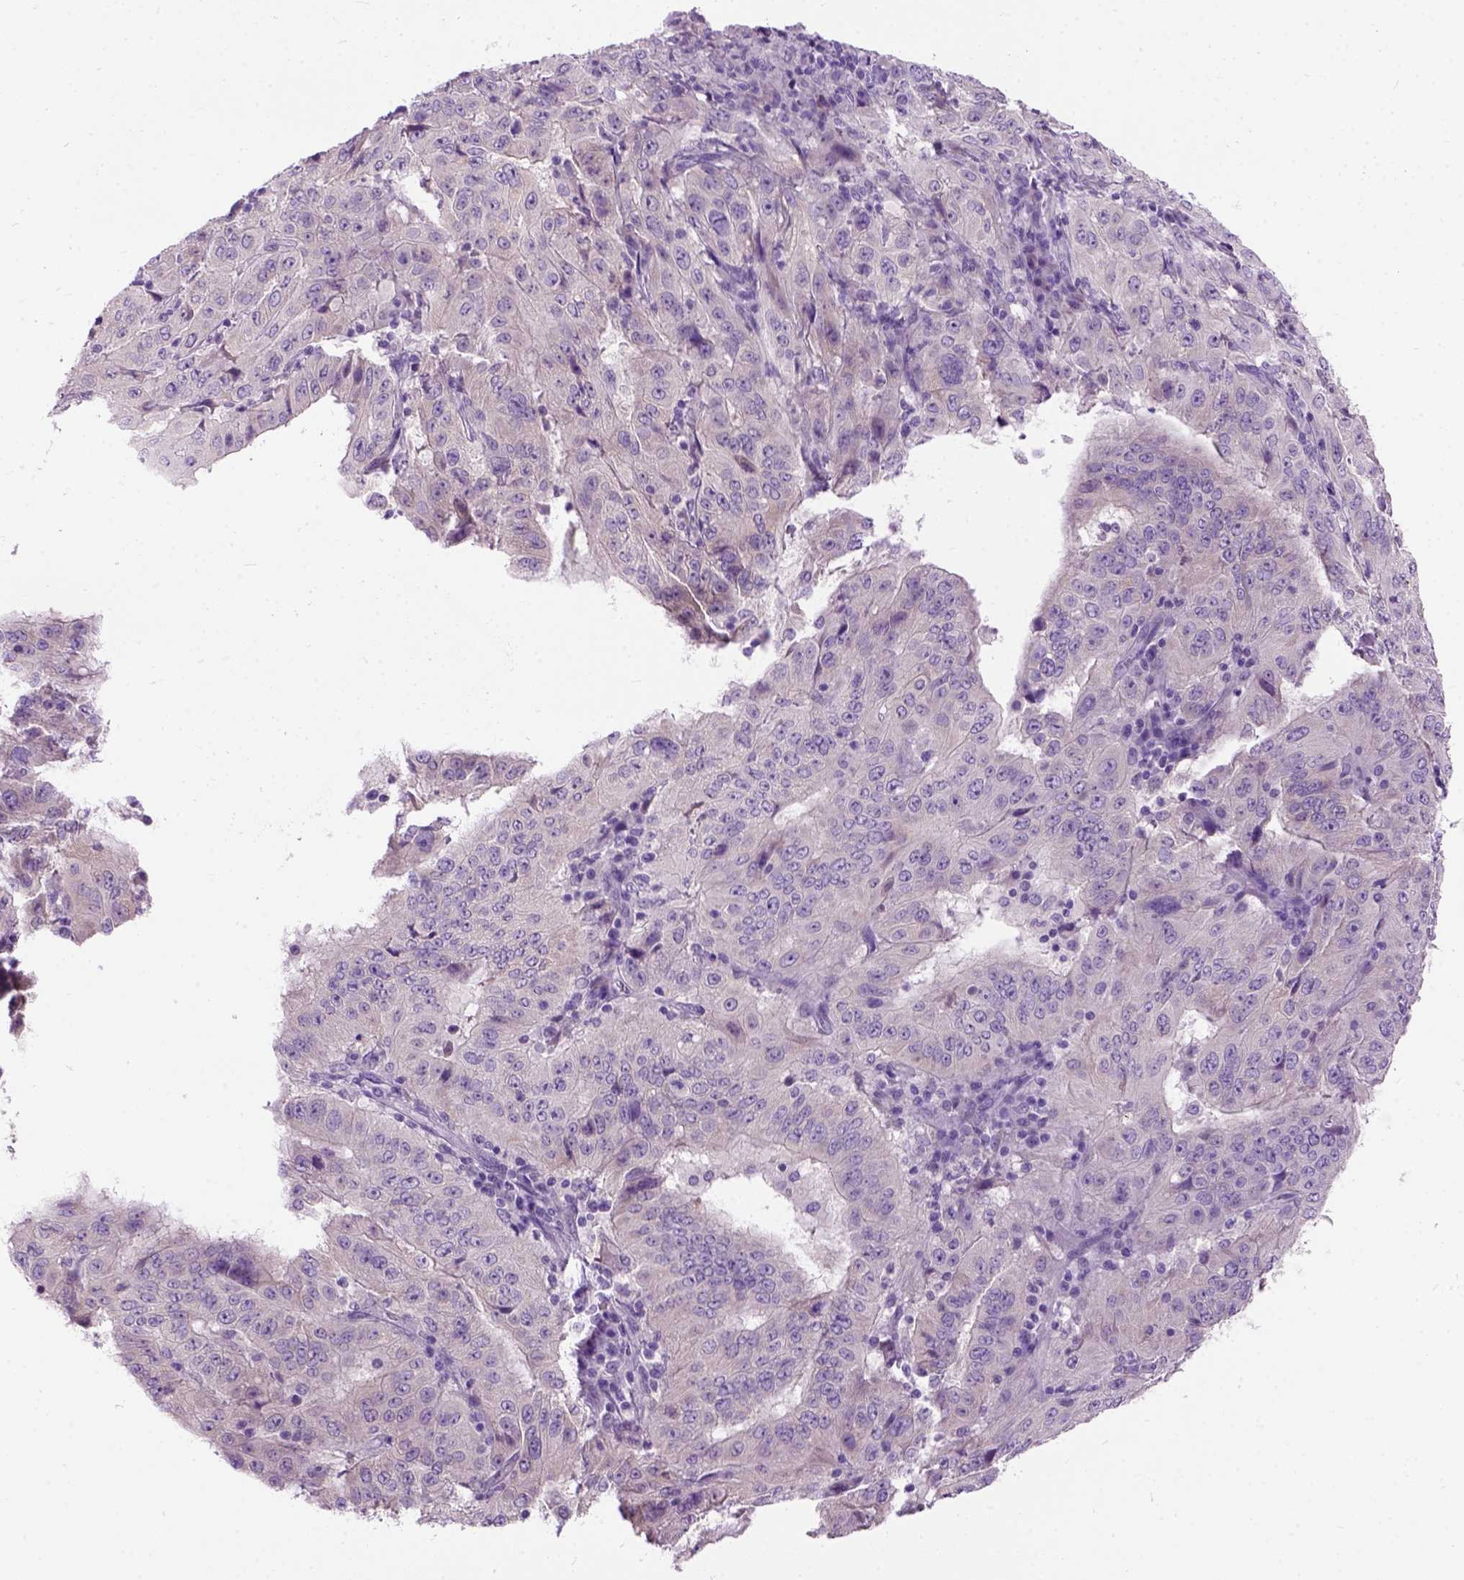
{"staining": {"intensity": "negative", "quantity": "none", "location": "none"}, "tissue": "pancreatic cancer", "cell_type": "Tumor cells", "image_type": "cancer", "snomed": [{"axis": "morphology", "description": "Adenocarcinoma, NOS"}, {"axis": "topography", "description": "Pancreas"}], "caption": "Immunohistochemistry (IHC) photomicrograph of neoplastic tissue: pancreatic cancer (adenocarcinoma) stained with DAB (3,3'-diaminobenzidine) displays no significant protein staining in tumor cells. The staining was performed using DAB (3,3'-diaminobenzidine) to visualize the protein expression in brown, while the nuclei were stained in blue with hematoxylin (Magnification: 20x).", "gene": "MAPT", "patient": {"sex": "male", "age": 63}}